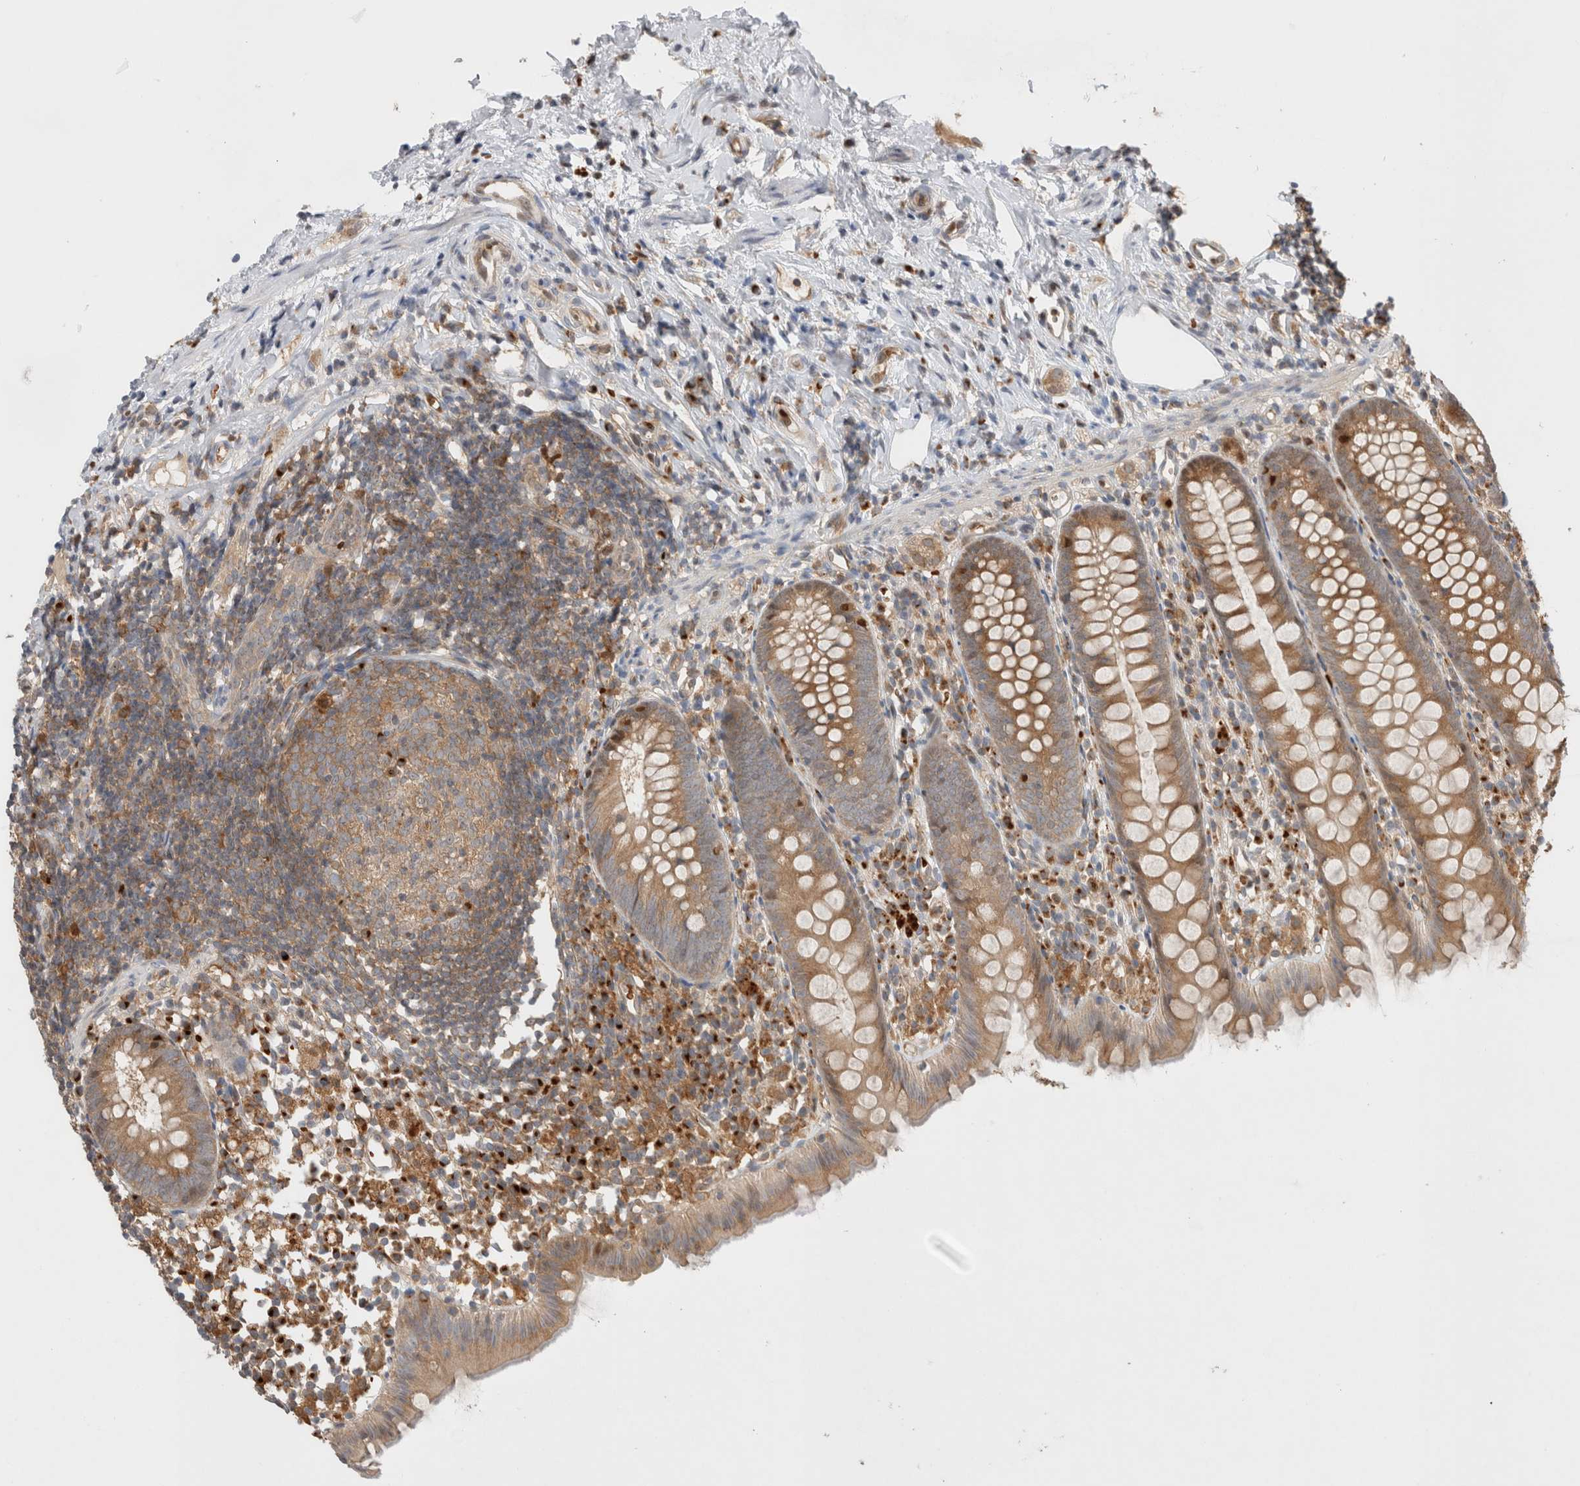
{"staining": {"intensity": "moderate", "quantity": ">75%", "location": "cytoplasmic/membranous,nuclear"}, "tissue": "appendix", "cell_type": "Glandular cells", "image_type": "normal", "snomed": [{"axis": "morphology", "description": "Normal tissue, NOS"}, {"axis": "topography", "description": "Appendix"}], "caption": "IHC histopathology image of unremarkable appendix: appendix stained using immunohistochemistry (IHC) demonstrates medium levels of moderate protein expression localized specifically in the cytoplasmic/membranous,nuclear of glandular cells, appearing as a cytoplasmic/membranous,nuclear brown color.", "gene": "OTUD6B", "patient": {"sex": "female", "age": 20}}